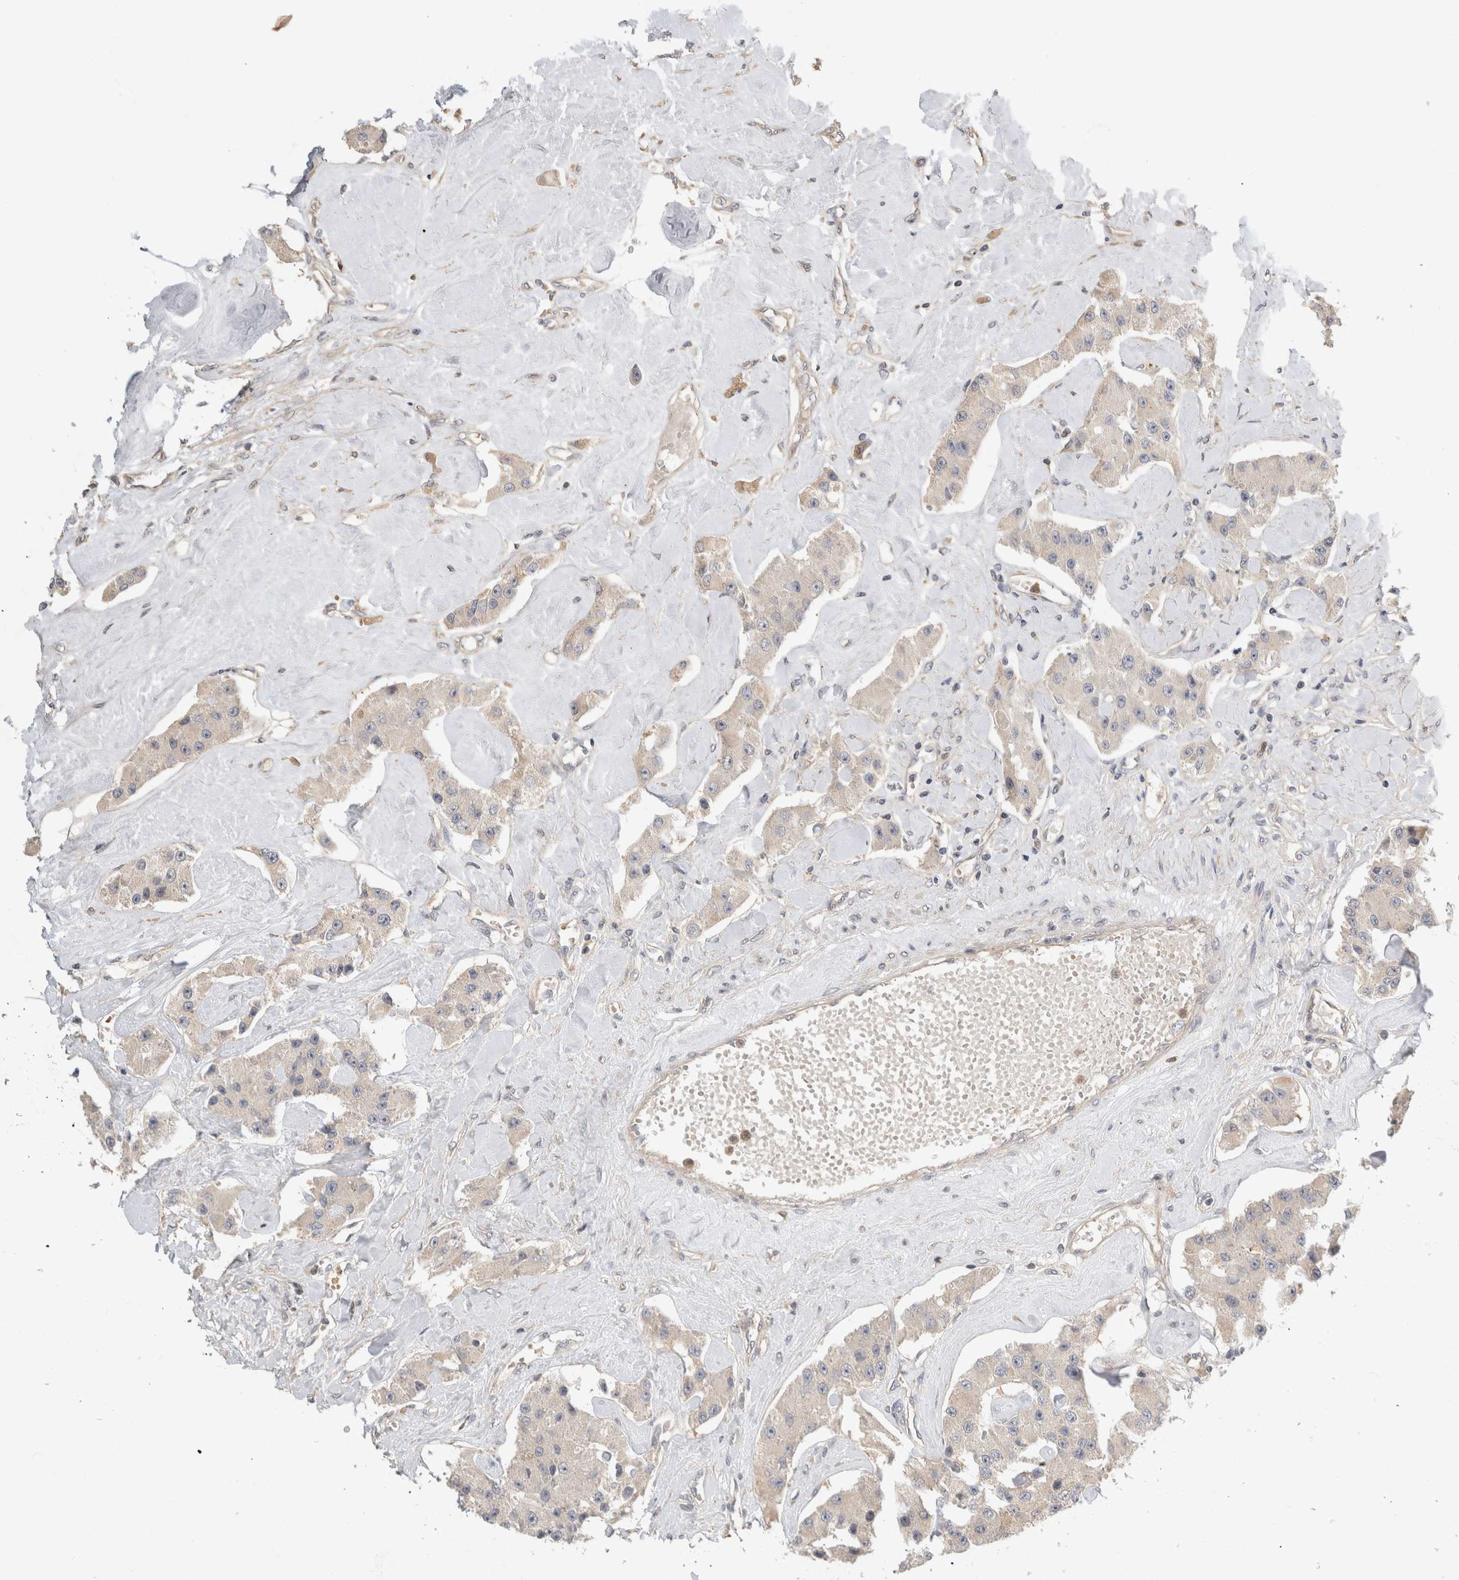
{"staining": {"intensity": "negative", "quantity": "none", "location": "none"}, "tissue": "carcinoid", "cell_type": "Tumor cells", "image_type": "cancer", "snomed": [{"axis": "morphology", "description": "Carcinoid, malignant, NOS"}, {"axis": "topography", "description": "Pancreas"}], "caption": "An immunohistochemistry micrograph of carcinoid is shown. There is no staining in tumor cells of carcinoid.", "gene": "PGM1", "patient": {"sex": "male", "age": 41}}